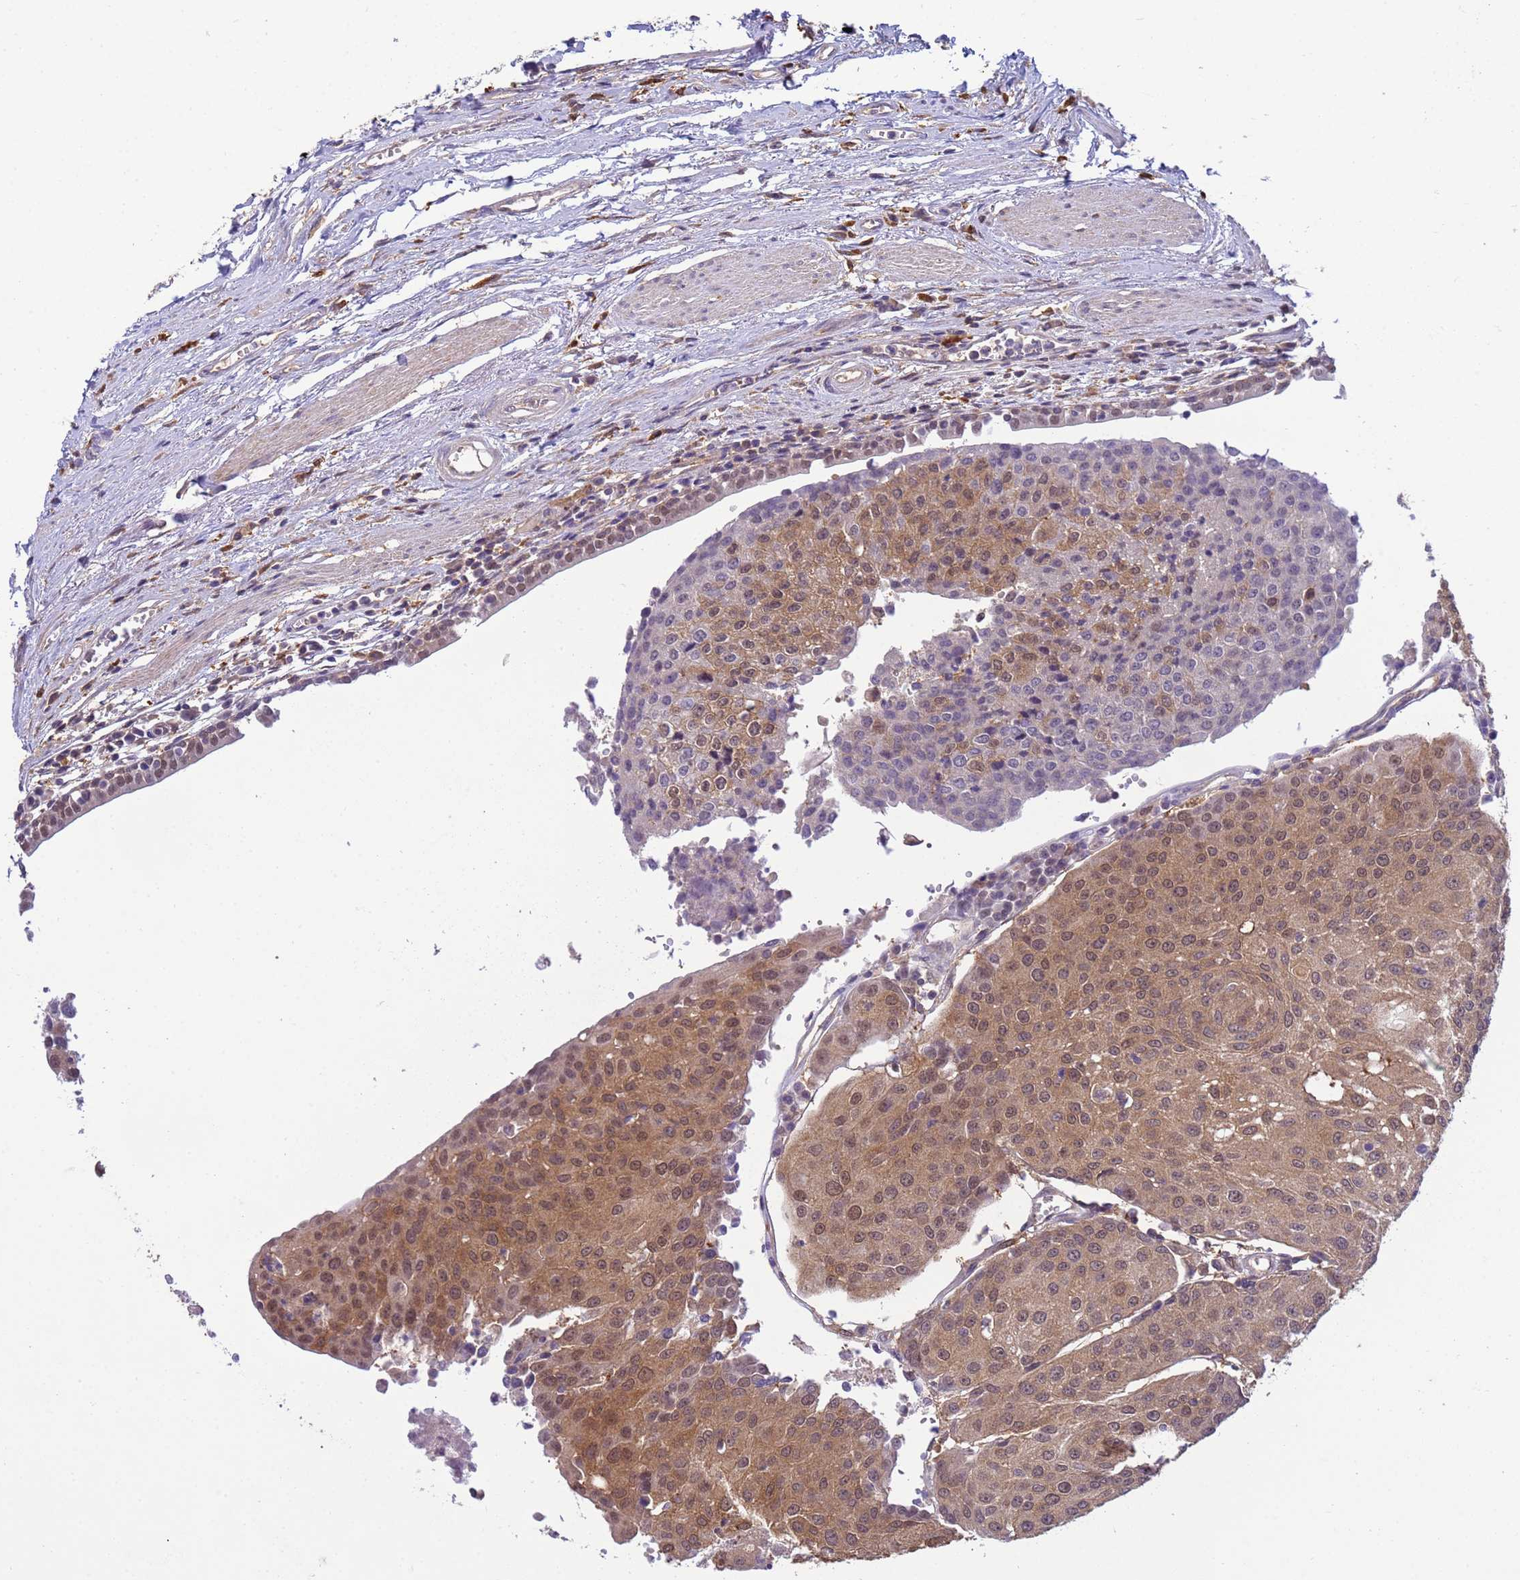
{"staining": {"intensity": "moderate", "quantity": ">75%", "location": "cytoplasmic/membranous,nuclear"}, "tissue": "urothelial cancer", "cell_type": "Tumor cells", "image_type": "cancer", "snomed": [{"axis": "morphology", "description": "Urothelial carcinoma, High grade"}, {"axis": "topography", "description": "Urinary bladder"}], "caption": "Moderate cytoplasmic/membranous and nuclear protein staining is appreciated in approximately >75% of tumor cells in urothelial cancer. (IHC, brightfield microscopy, high magnification).", "gene": "NPEPPS", "patient": {"sex": "female", "age": 85}}